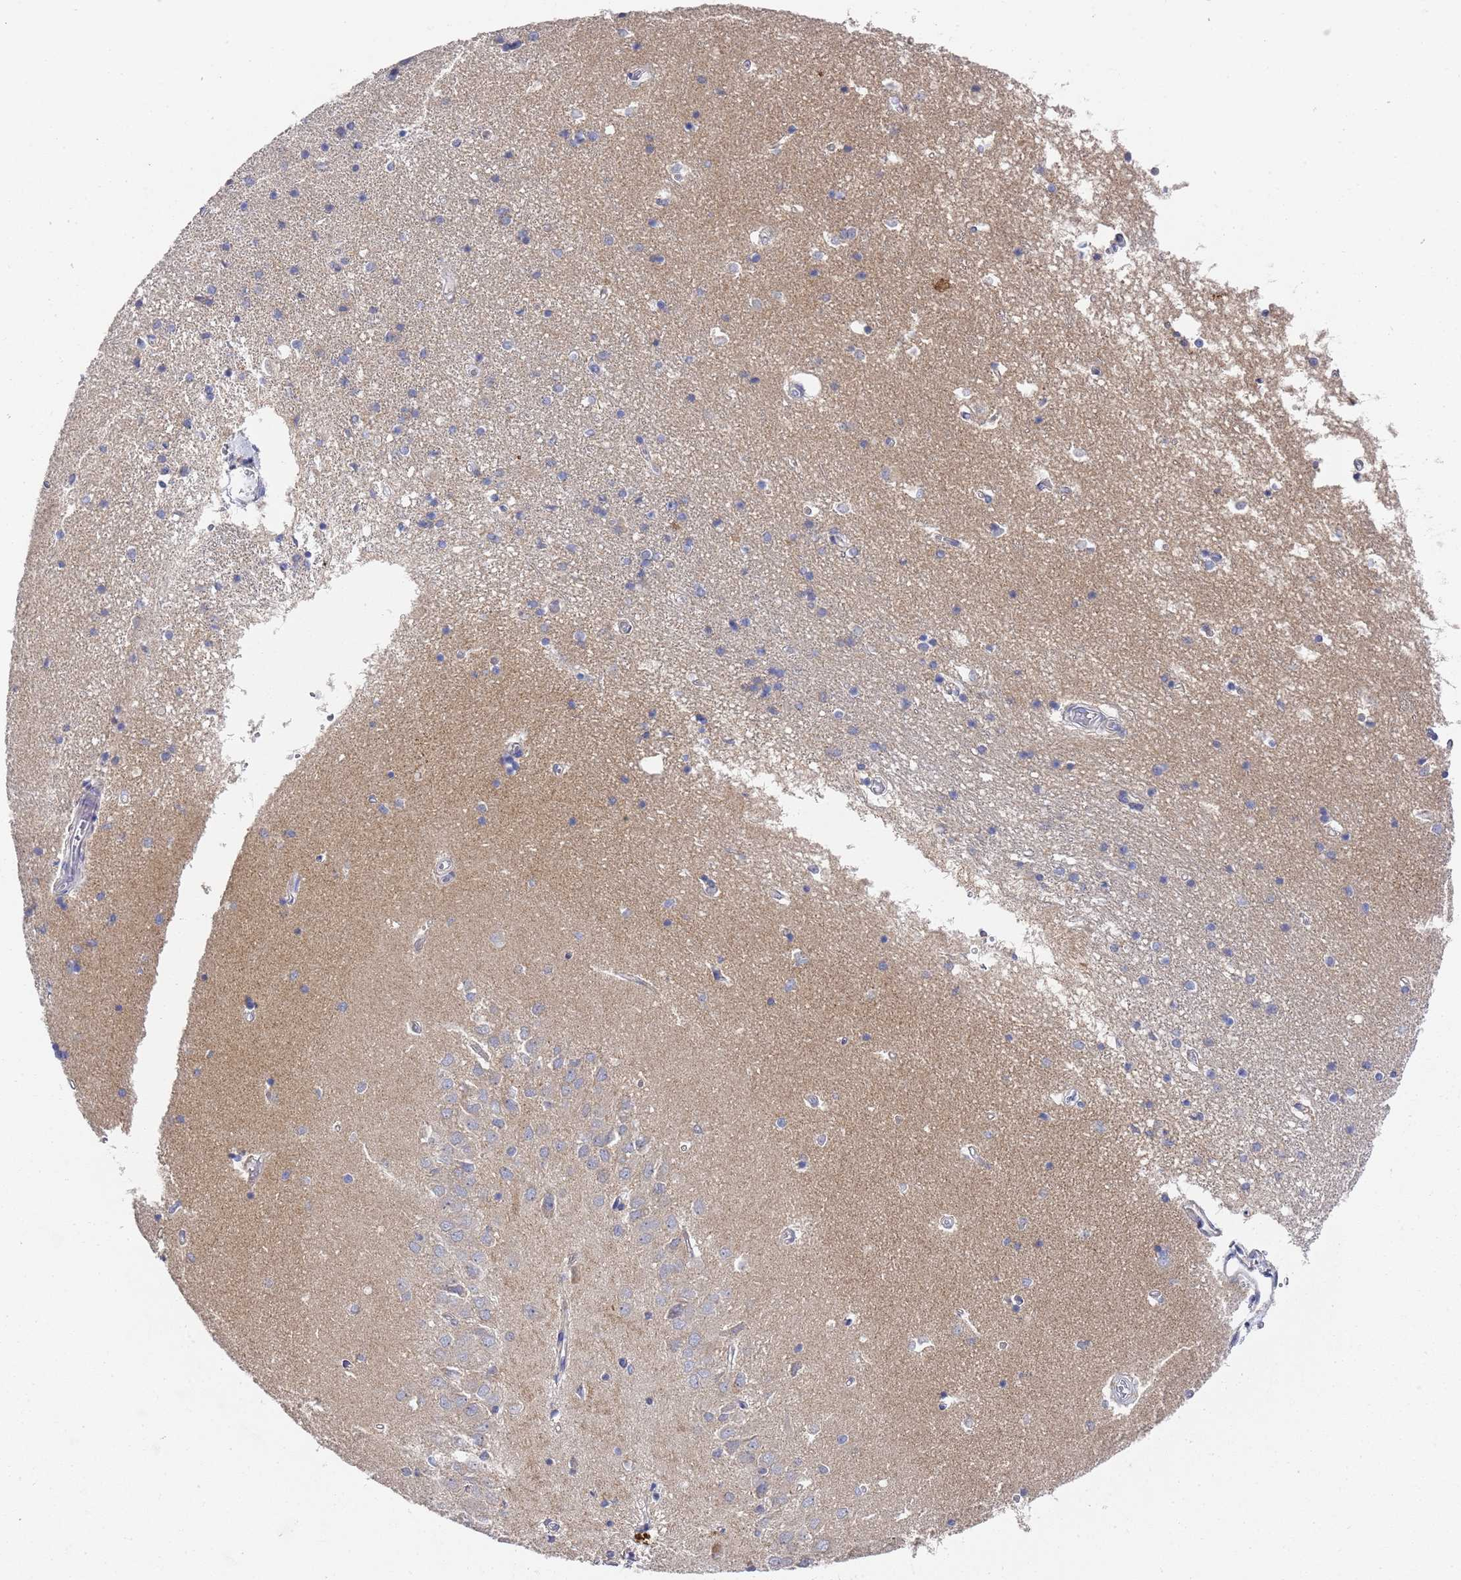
{"staining": {"intensity": "weak", "quantity": "<25%", "location": "cytoplasmic/membranous"}, "tissue": "hippocampus", "cell_type": "Glial cells", "image_type": "normal", "snomed": [{"axis": "morphology", "description": "Normal tissue, NOS"}, {"axis": "topography", "description": "Hippocampus"}], "caption": "High power microscopy micrograph of an immunohistochemistry (IHC) photomicrograph of benign hippocampus, revealing no significant positivity in glial cells. Brightfield microscopy of IHC stained with DAB (brown) and hematoxylin (blue), captured at high magnification.", "gene": "NPEPPS", "patient": {"sex": "male", "age": 45}}